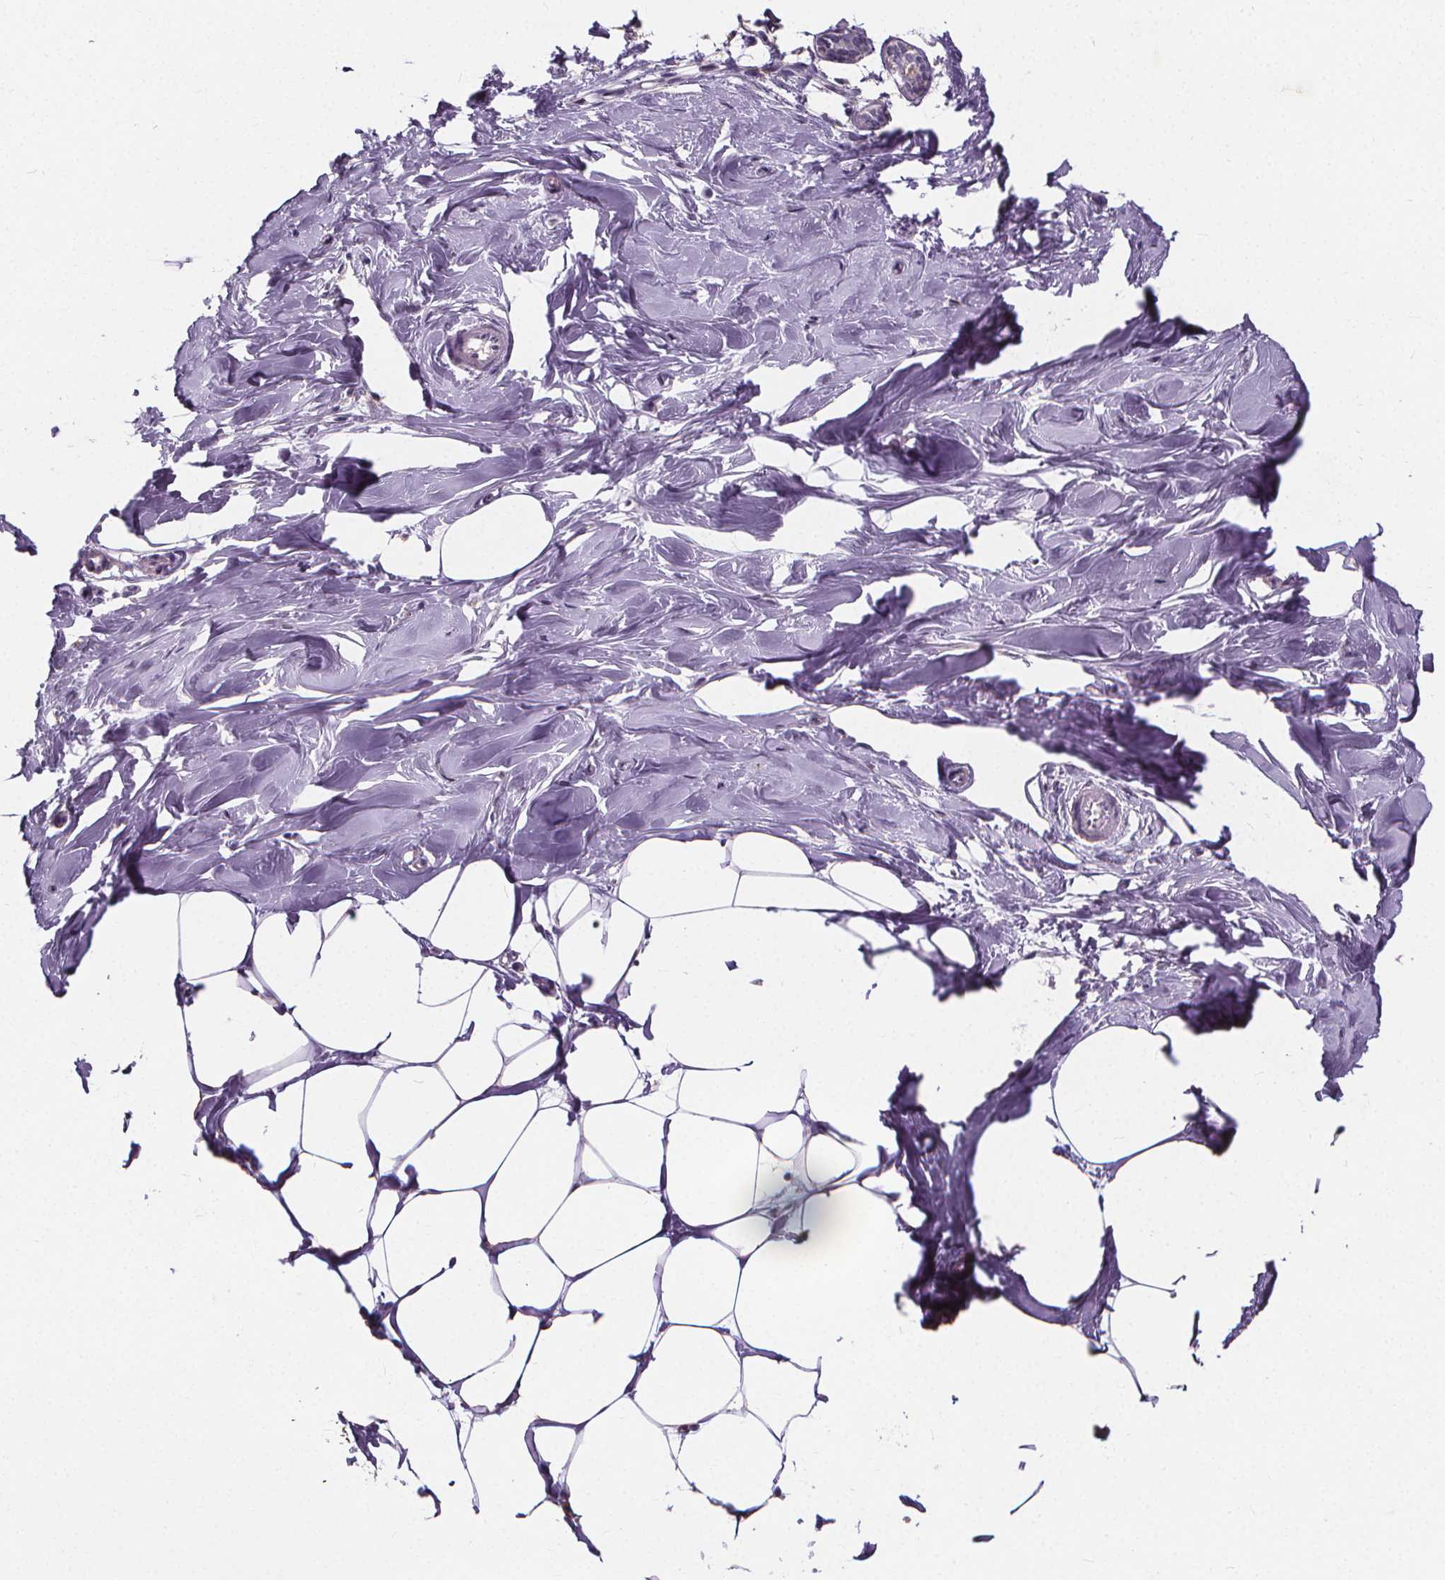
{"staining": {"intensity": "negative", "quantity": "none", "location": "none"}, "tissue": "breast", "cell_type": "Adipocytes", "image_type": "normal", "snomed": [{"axis": "morphology", "description": "Normal tissue, NOS"}, {"axis": "topography", "description": "Breast"}], "caption": "An image of breast stained for a protein displays no brown staining in adipocytes. Brightfield microscopy of immunohistochemistry stained with DAB (brown) and hematoxylin (blue), captured at high magnification.", "gene": "ATP6V1D", "patient": {"sex": "female", "age": 27}}